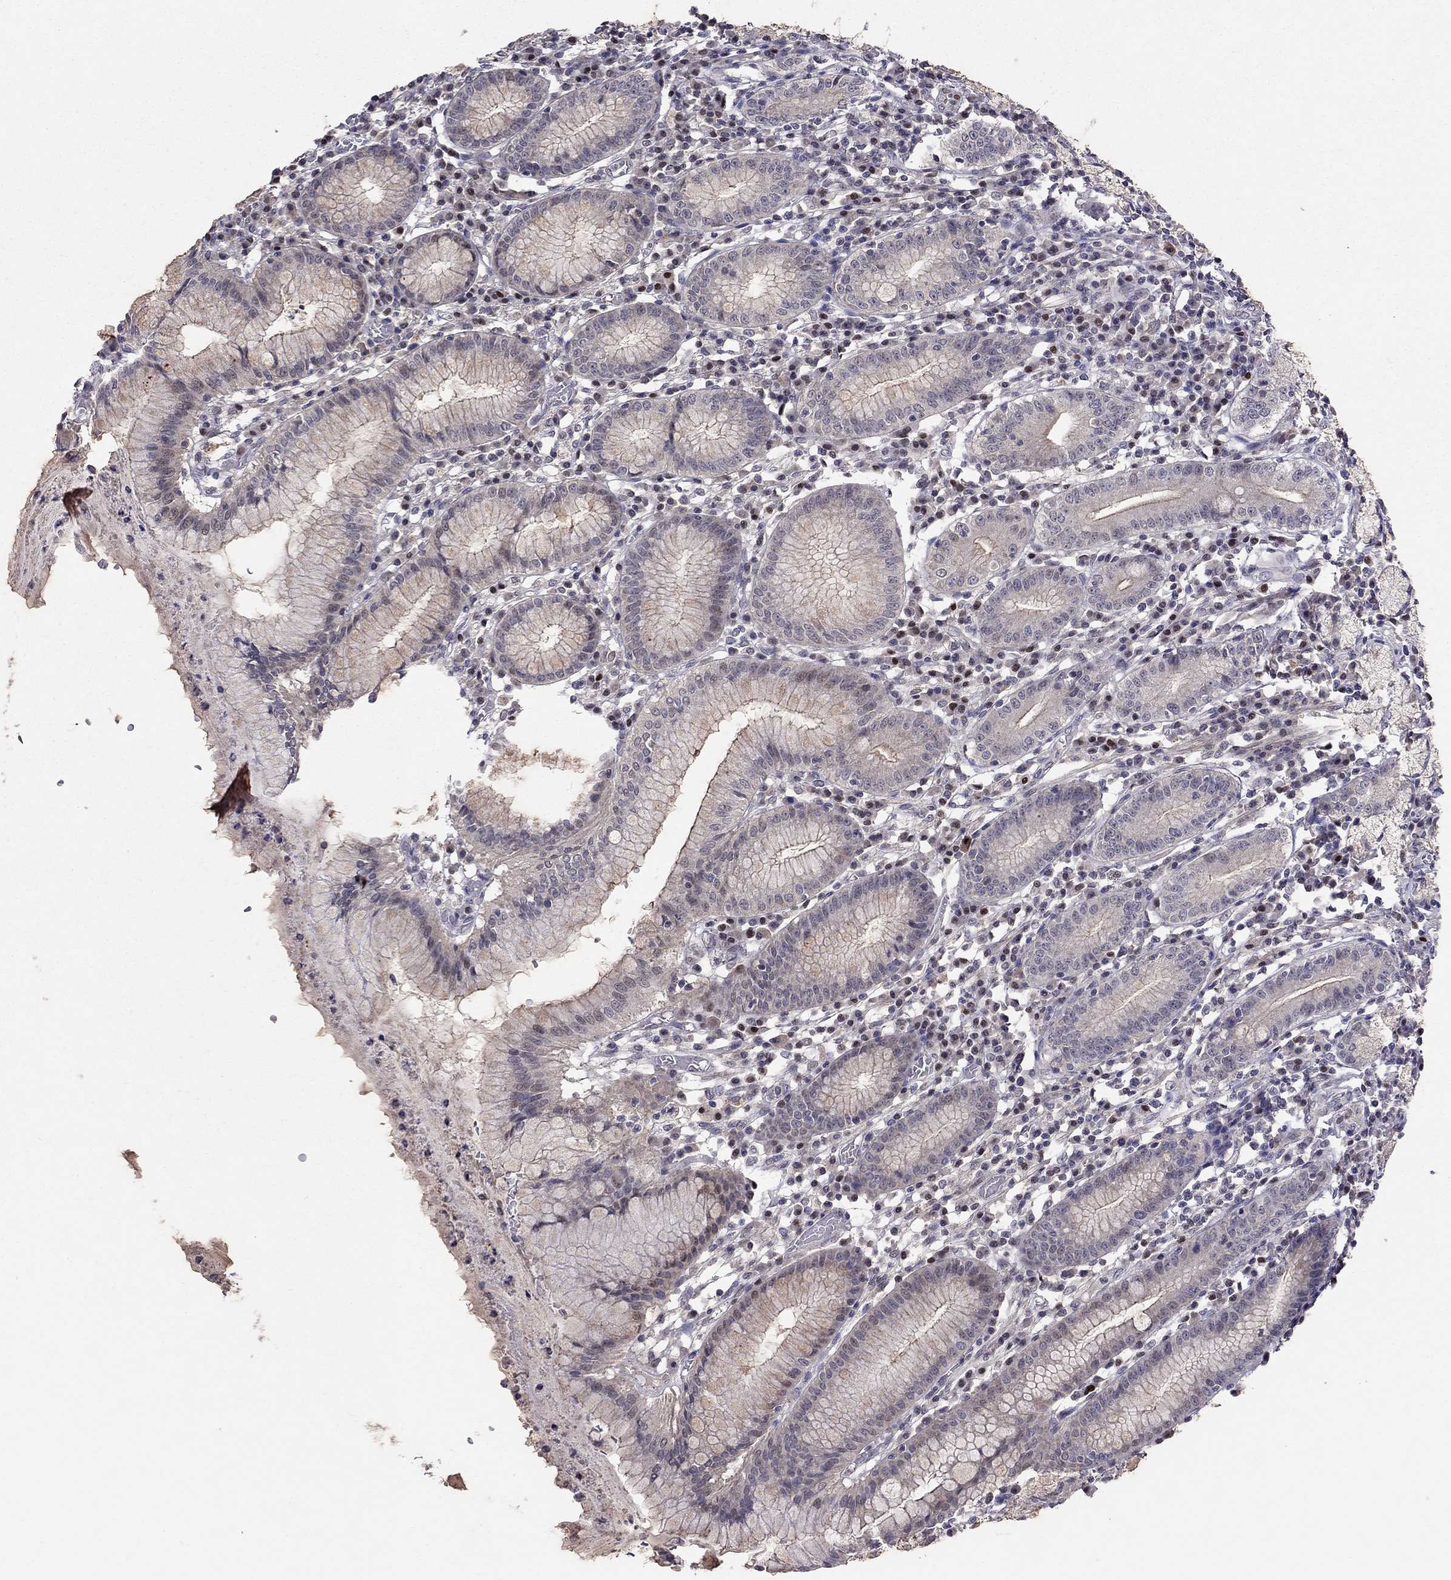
{"staining": {"intensity": "moderate", "quantity": "25%-75%", "location": "cytoplasmic/membranous"}, "tissue": "stomach", "cell_type": "Glandular cells", "image_type": "normal", "snomed": [{"axis": "morphology", "description": "Normal tissue, NOS"}, {"axis": "topography", "description": "Stomach"}], "caption": "Protein staining of benign stomach reveals moderate cytoplasmic/membranous positivity in about 25%-75% of glandular cells.", "gene": "ESR2", "patient": {"sex": "male", "age": 55}}